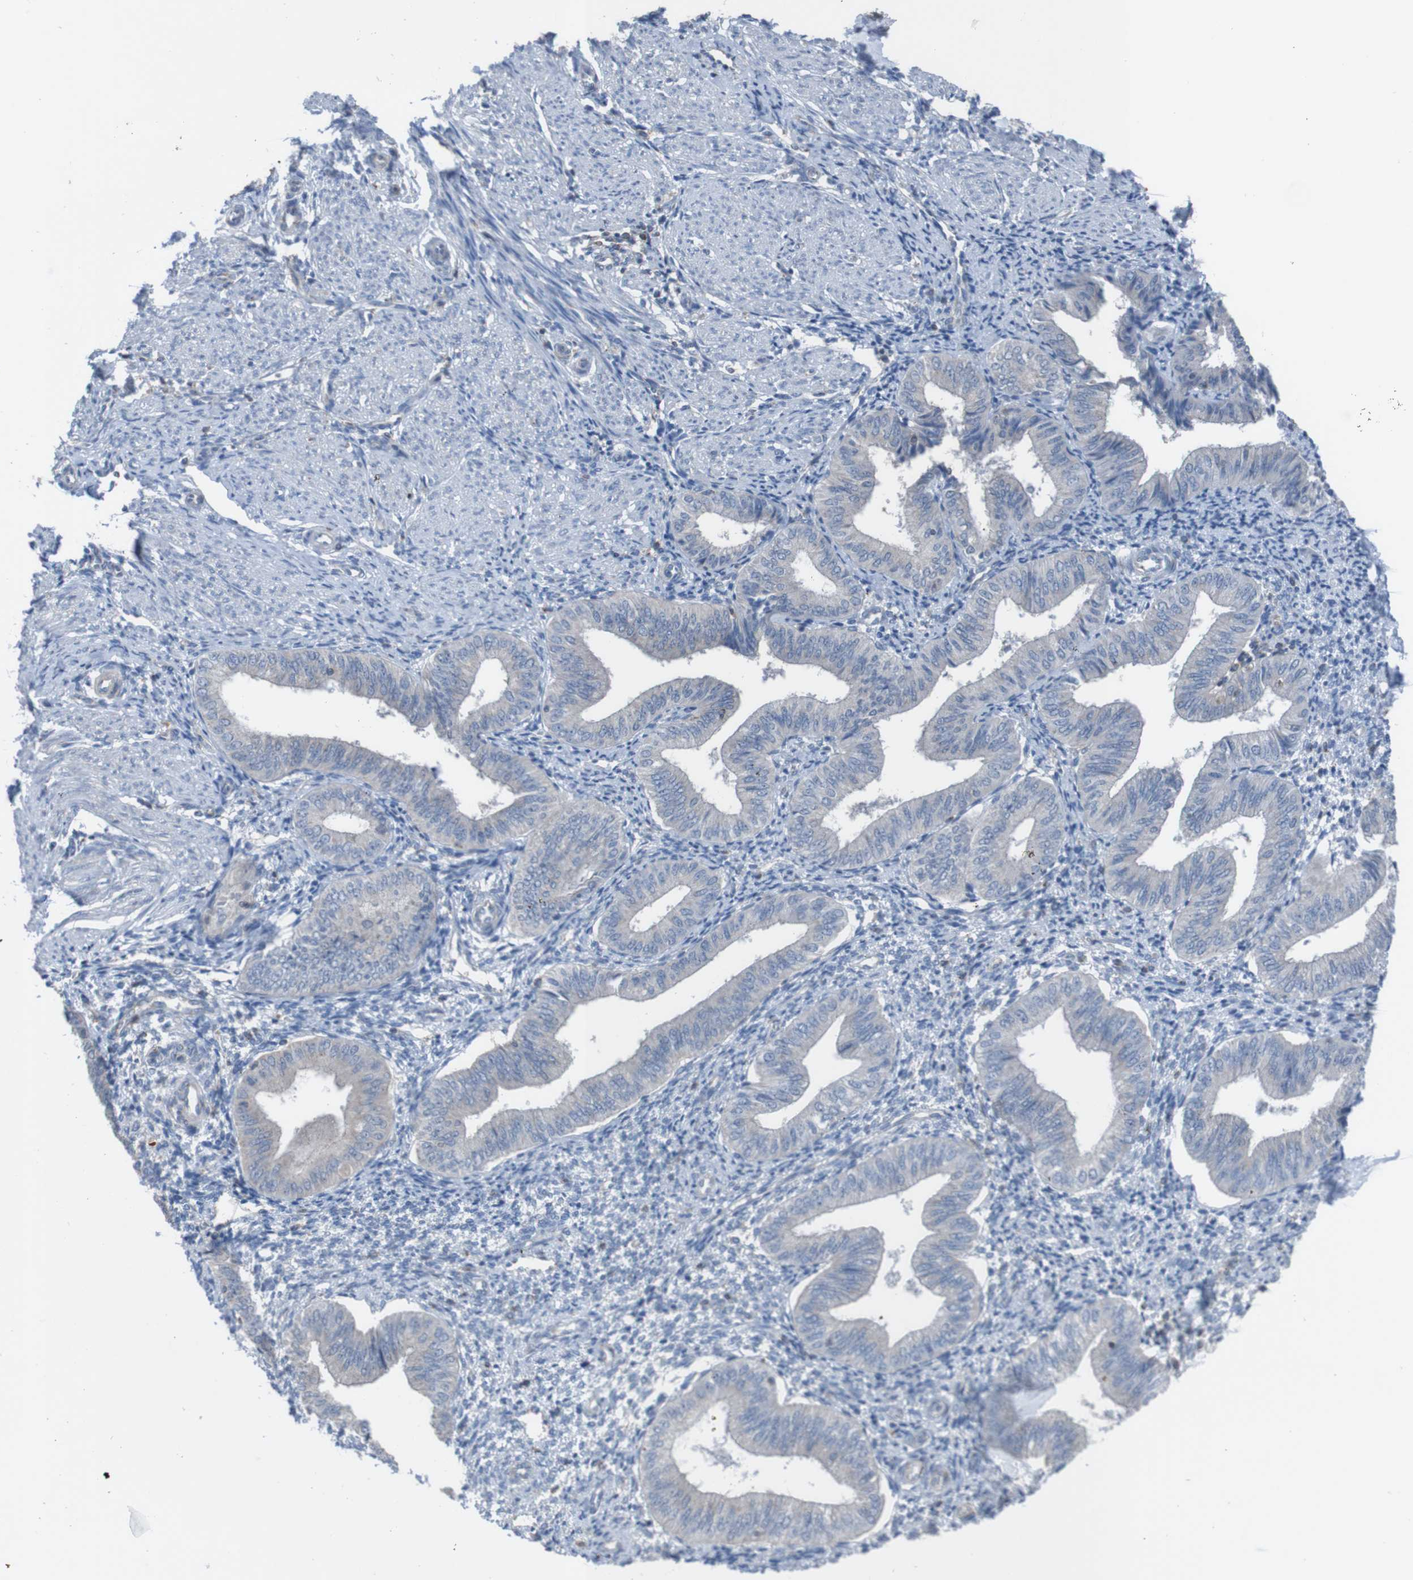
{"staining": {"intensity": "negative", "quantity": "none", "location": "none"}, "tissue": "endometrium", "cell_type": "Cells in endometrial stroma", "image_type": "normal", "snomed": [{"axis": "morphology", "description": "Normal tissue, NOS"}, {"axis": "topography", "description": "Endometrium"}], "caption": "DAB immunohistochemical staining of normal human endometrium reveals no significant expression in cells in endometrial stroma. (IHC, brightfield microscopy, high magnification).", "gene": "MINAR1", "patient": {"sex": "female", "age": 50}}